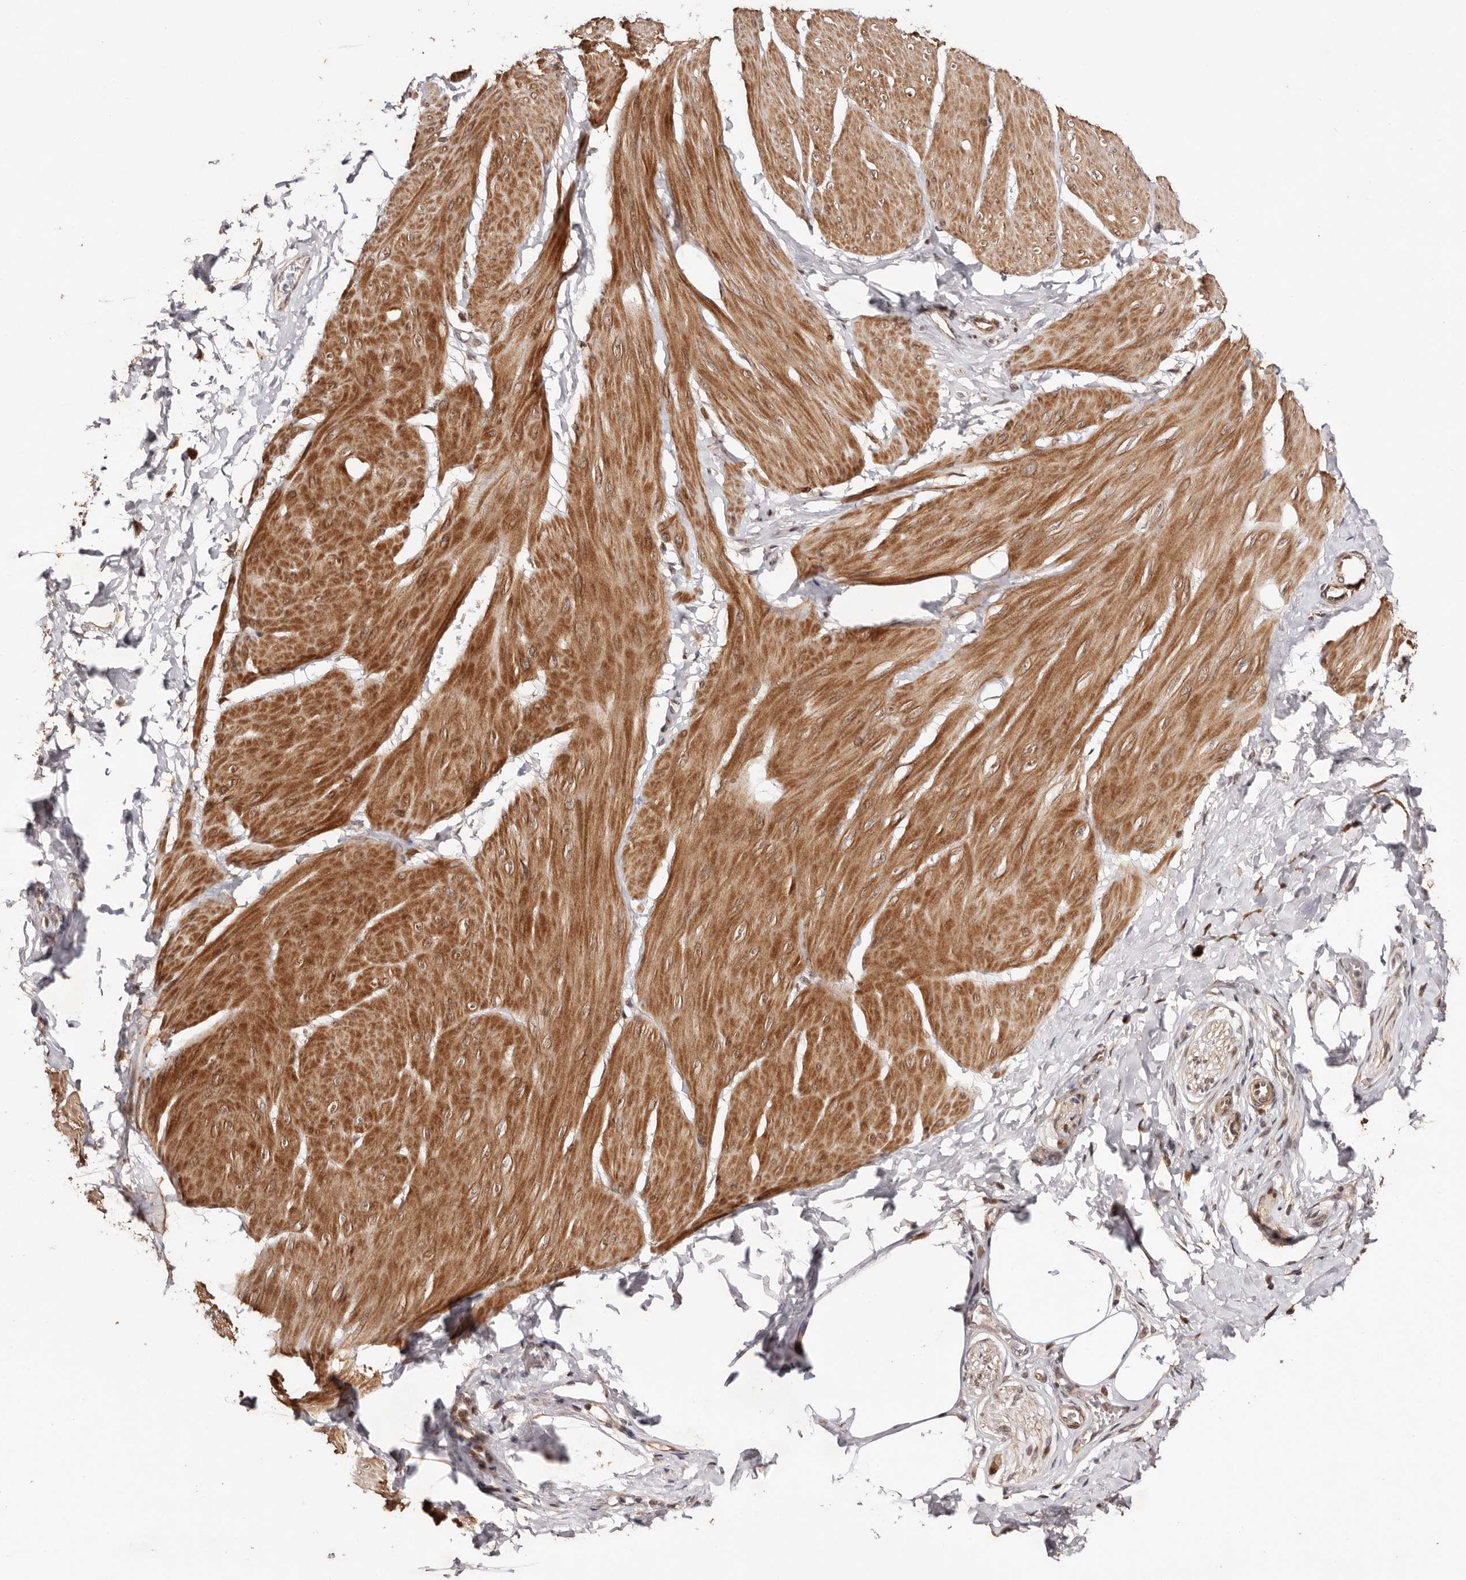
{"staining": {"intensity": "moderate", "quantity": ">75%", "location": "cytoplasmic/membranous"}, "tissue": "smooth muscle", "cell_type": "Smooth muscle cells", "image_type": "normal", "snomed": [{"axis": "morphology", "description": "Urothelial carcinoma, High grade"}, {"axis": "topography", "description": "Urinary bladder"}], "caption": "DAB (3,3'-diaminobenzidine) immunohistochemical staining of unremarkable smooth muscle displays moderate cytoplasmic/membranous protein positivity in about >75% of smooth muscle cells.", "gene": "HIVEP3", "patient": {"sex": "male", "age": 46}}